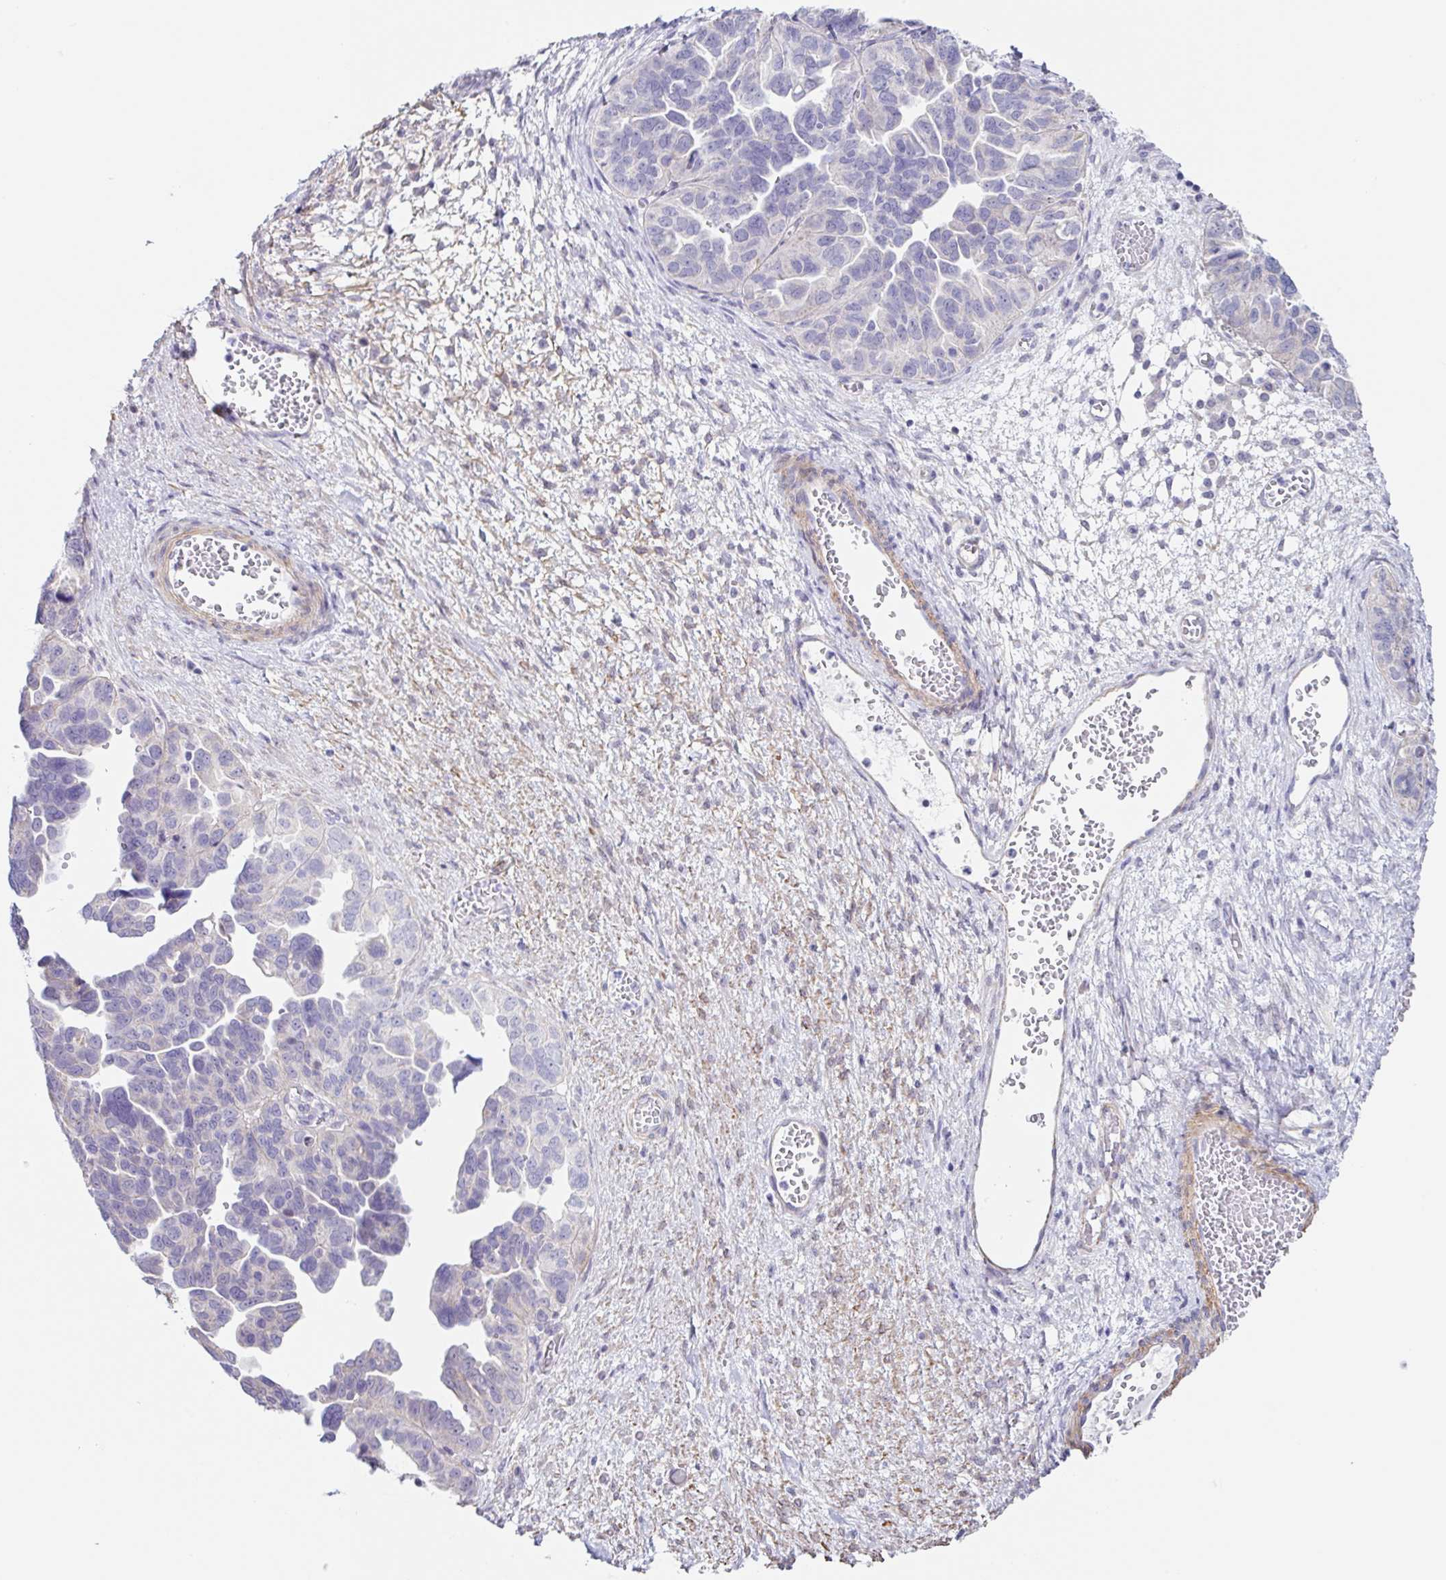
{"staining": {"intensity": "negative", "quantity": "none", "location": "none"}, "tissue": "ovarian cancer", "cell_type": "Tumor cells", "image_type": "cancer", "snomed": [{"axis": "morphology", "description": "Cystadenocarcinoma, serous, NOS"}, {"axis": "topography", "description": "Ovary"}], "caption": "This is a image of immunohistochemistry (IHC) staining of serous cystadenocarcinoma (ovarian), which shows no positivity in tumor cells.", "gene": "DCAF17", "patient": {"sex": "female", "age": 64}}